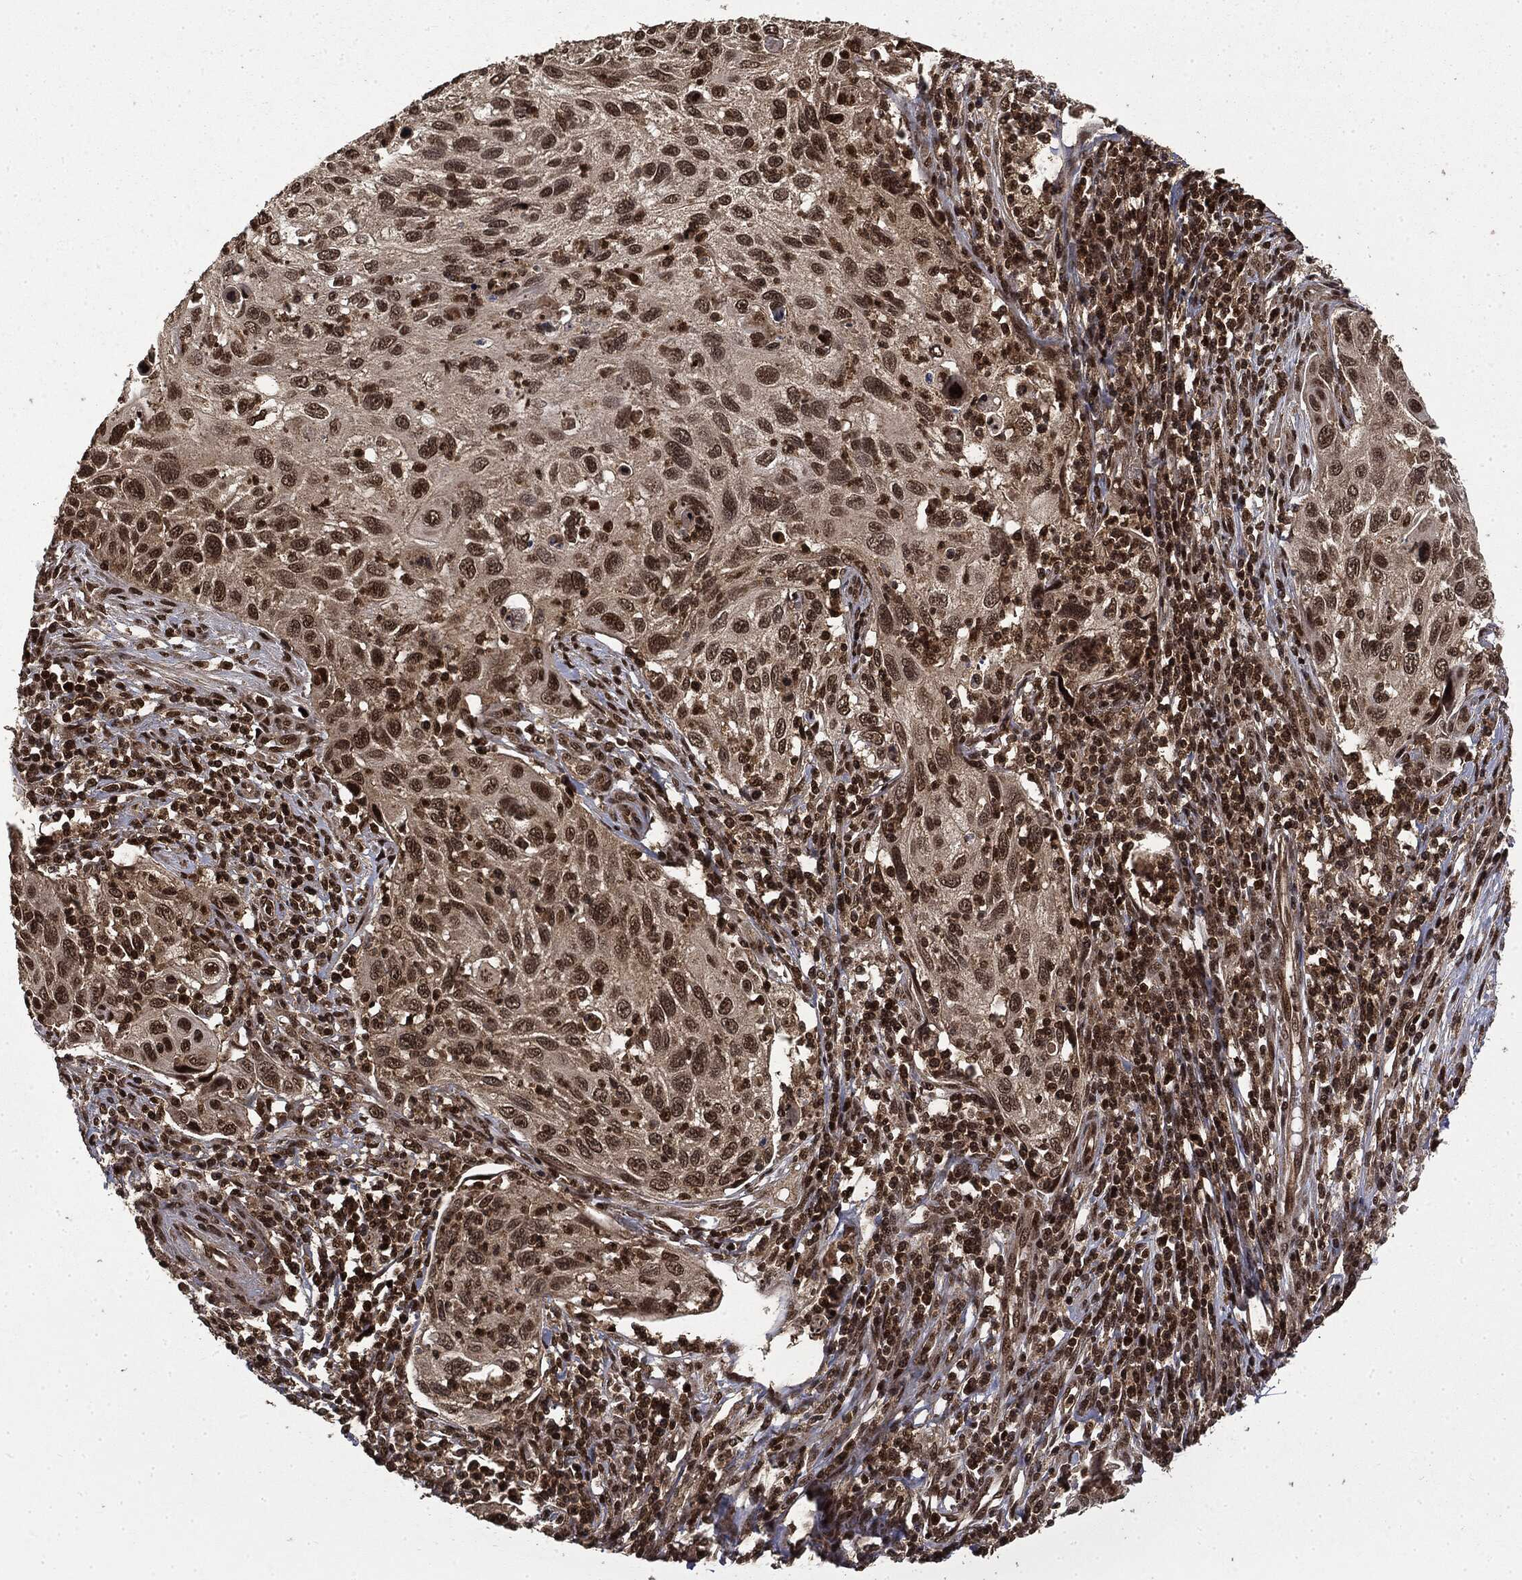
{"staining": {"intensity": "moderate", "quantity": ">75%", "location": "nuclear"}, "tissue": "cervical cancer", "cell_type": "Tumor cells", "image_type": "cancer", "snomed": [{"axis": "morphology", "description": "Squamous cell carcinoma, NOS"}, {"axis": "topography", "description": "Cervix"}], "caption": "Human cervical squamous cell carcinoma stained for a protein (brown) demonstrates moderate nuclear positive expression in approximately >75% of tumor cells.", "gene": "CTDP1", "patient": {"sex": "female", "age": 70}}